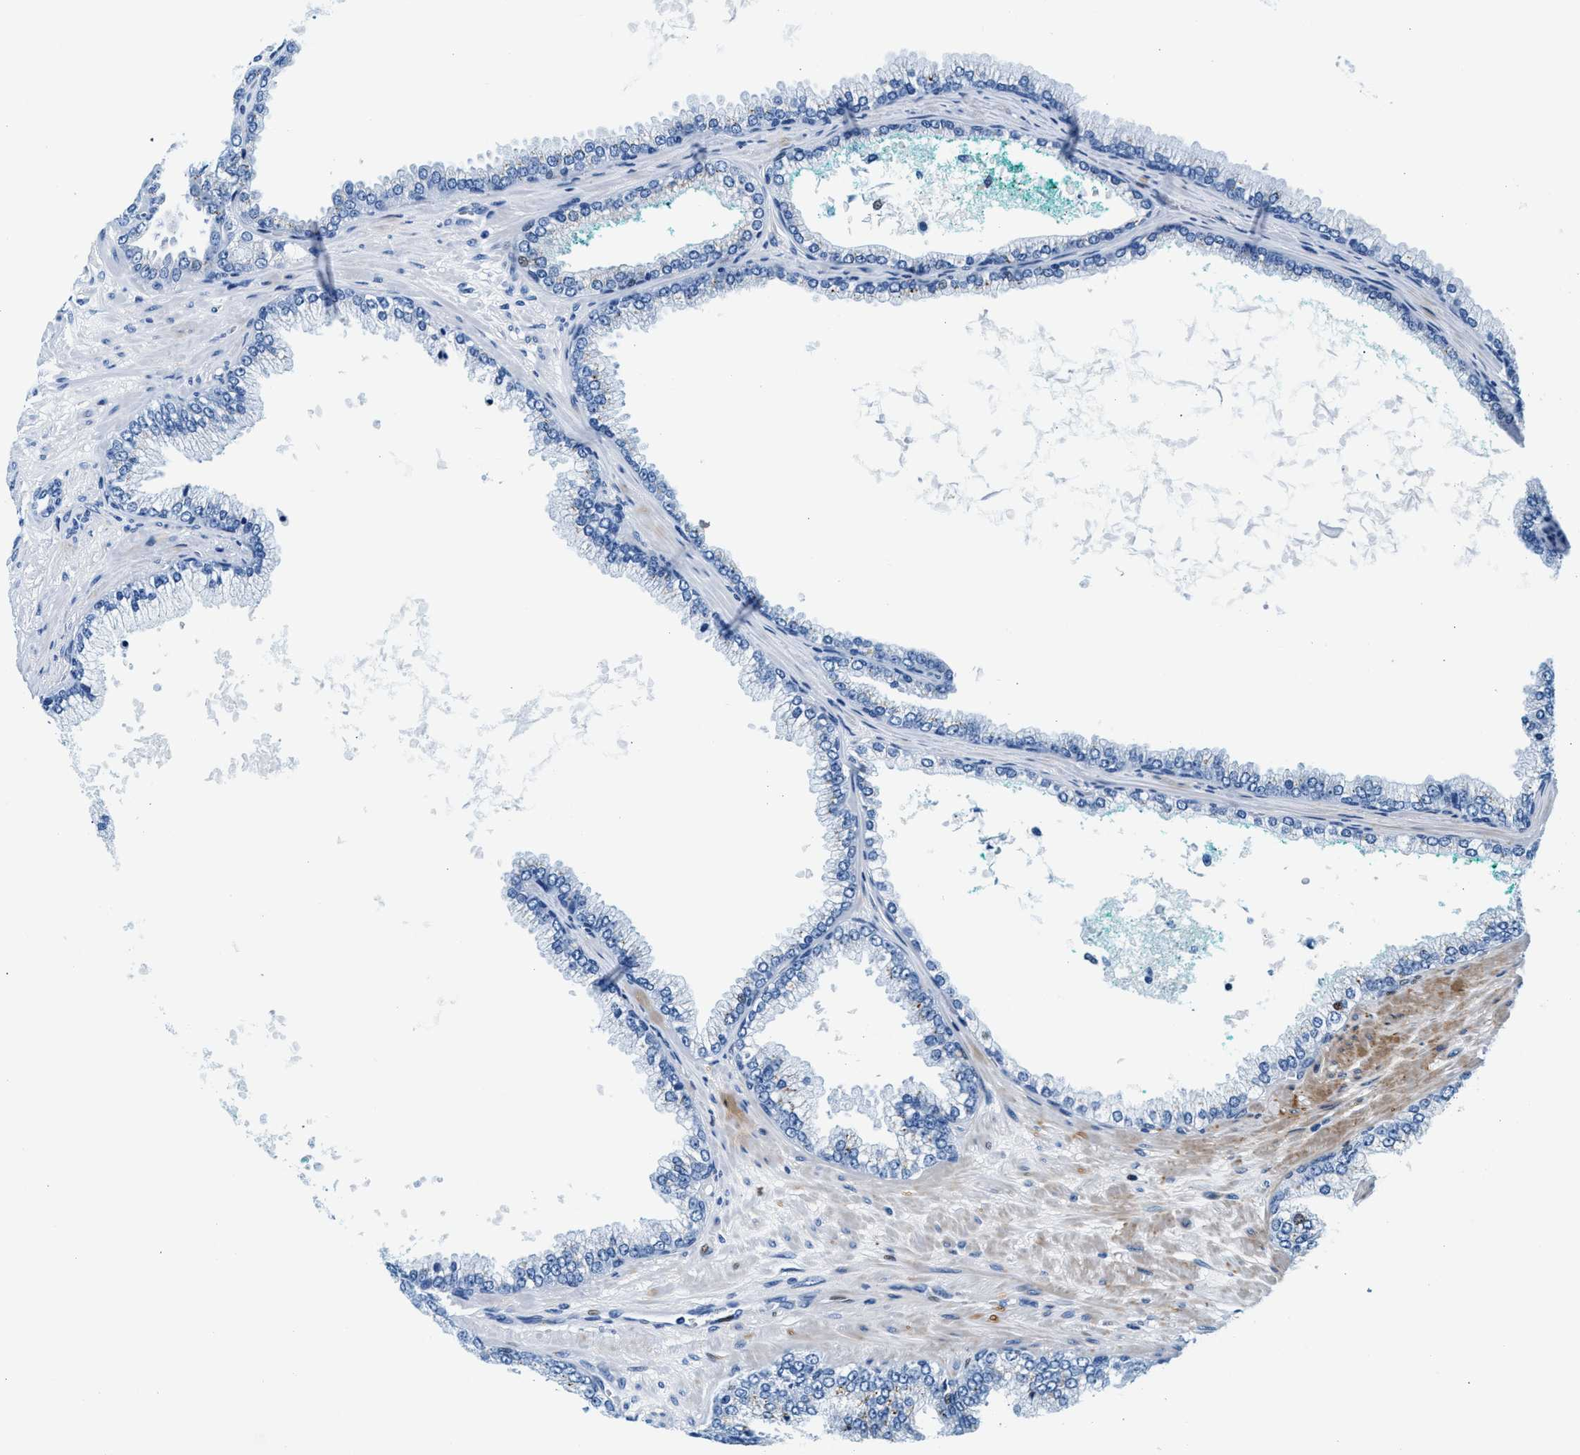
{"staining": {"intensity": "negative", "quantity": "none", "location": "none"}, "tissue": "prostate cancer", "cell_type": "Tumor cells", "image_type": "cancer", "snomed": [{"axis": "morphology", "description": "Adenocarcinoma, High grade"}, {"axis": "topography", "description": "Prostate"}], "caption": "The immunohistochemistry (IHC) histopathology image has no significant positivity in tumor cells of prostate adenocarcinoma (high-grade) tissue. (IHC, brightfield microscopy, high magnification).", "gene": "VPS53", "patient": {"sex": "male", "age": 71}}